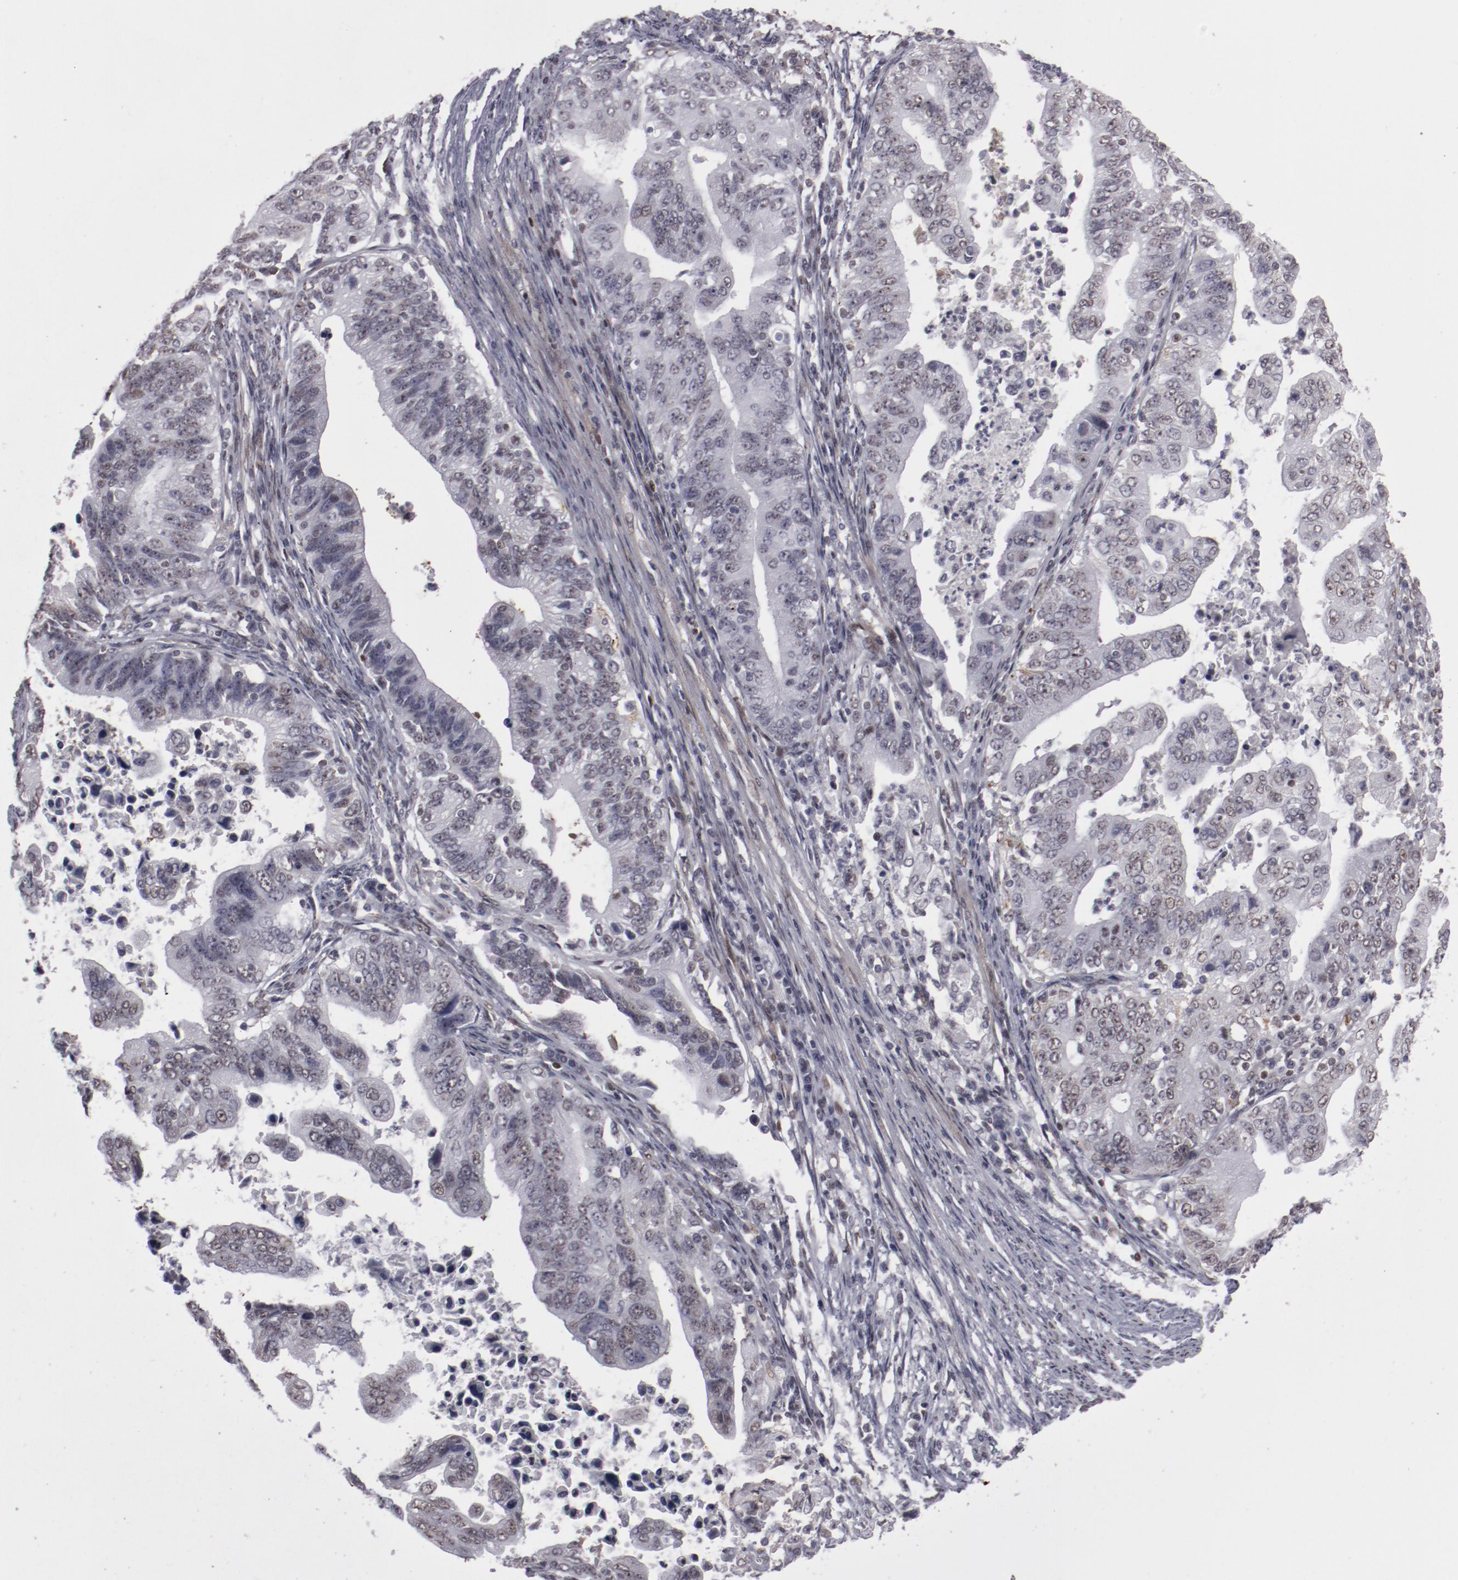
{"staining": {"intensity": "negative", "quantity": "none", "location": "none"}, "tissue": "stomach cancer", "cell_type": "Tumor cells", "image_type": "cancer", "snomed": [{"axis": "morphology", "description": "Adenocarcinoma, NOS"}, {"axis": "topography", "description": "Stomach, upper"}], "caption": "The immunohistochemistry micrograph has no significant positivity in tumor cells of adenocarcinoma (stomach) tissue.", "gene": "LEF1", "patient": {"sex": "female", "age": 50}}